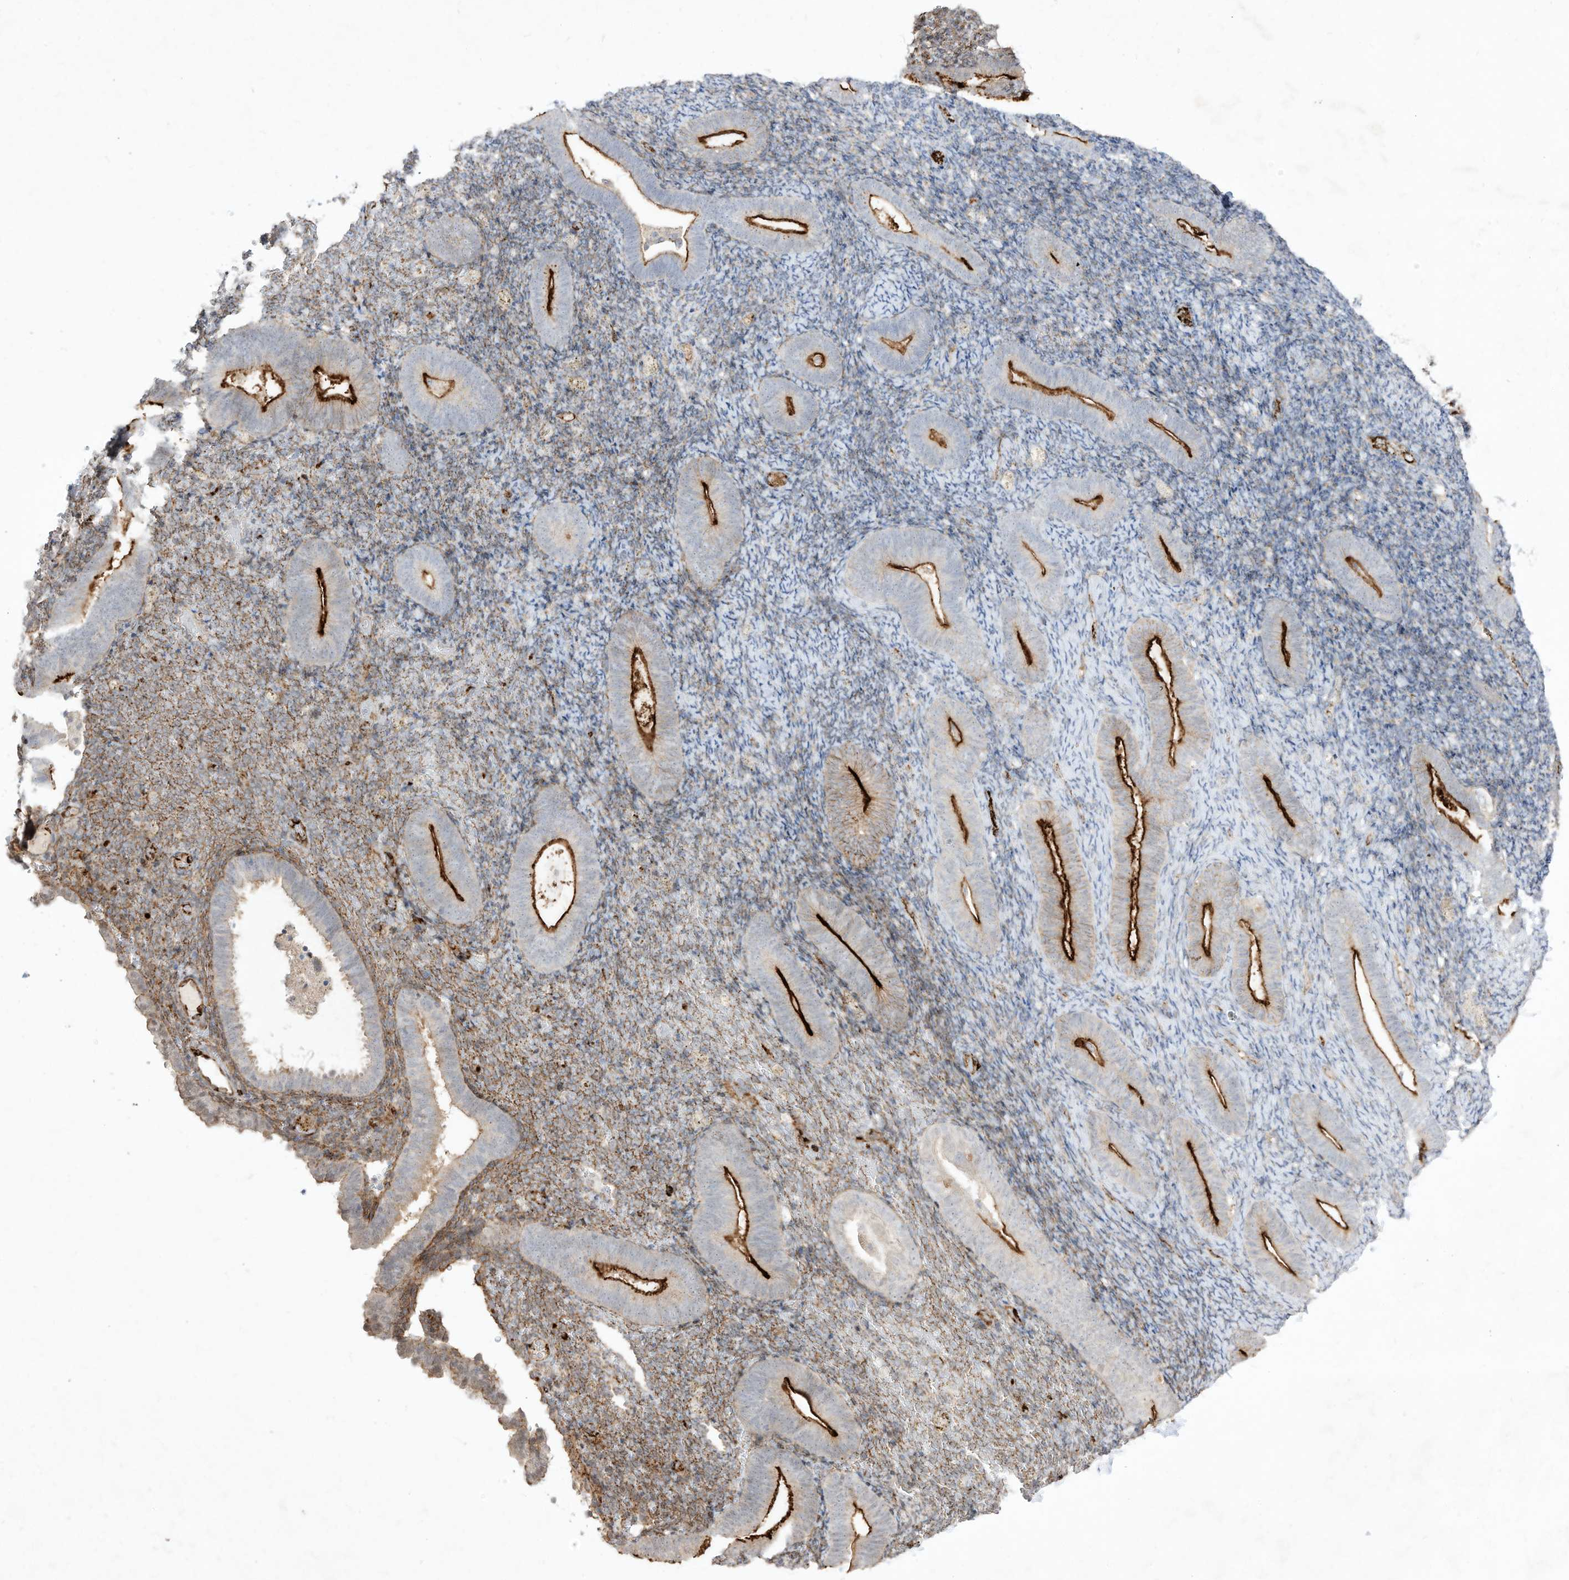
{"staining": {"intensity": "moderate", "quantity": "<25%", "location": "cytoplasmic/membranous"}, "tissue": "endometrium", "cell_type": "Cells in endometrial stroma", "image_type": "normal", "snomed": [{"axis": "morphology", "description": "Normal tissue, NOS"}, {"axis": "topography", "description": "Endometrium"}], "caption": "Immunohistochemistry (IHC) micrograph of unremarkable endometrium: endometrium stained using IHC displays low levels of moderate protein expression localized specifically in the cytoplasmic/membranous of cells in endometrial stroma, appearing as a cytoplasmic/membranous brown color.", "gene": "ZGRF1", "patient": {"sex": "female", "age": 51}}